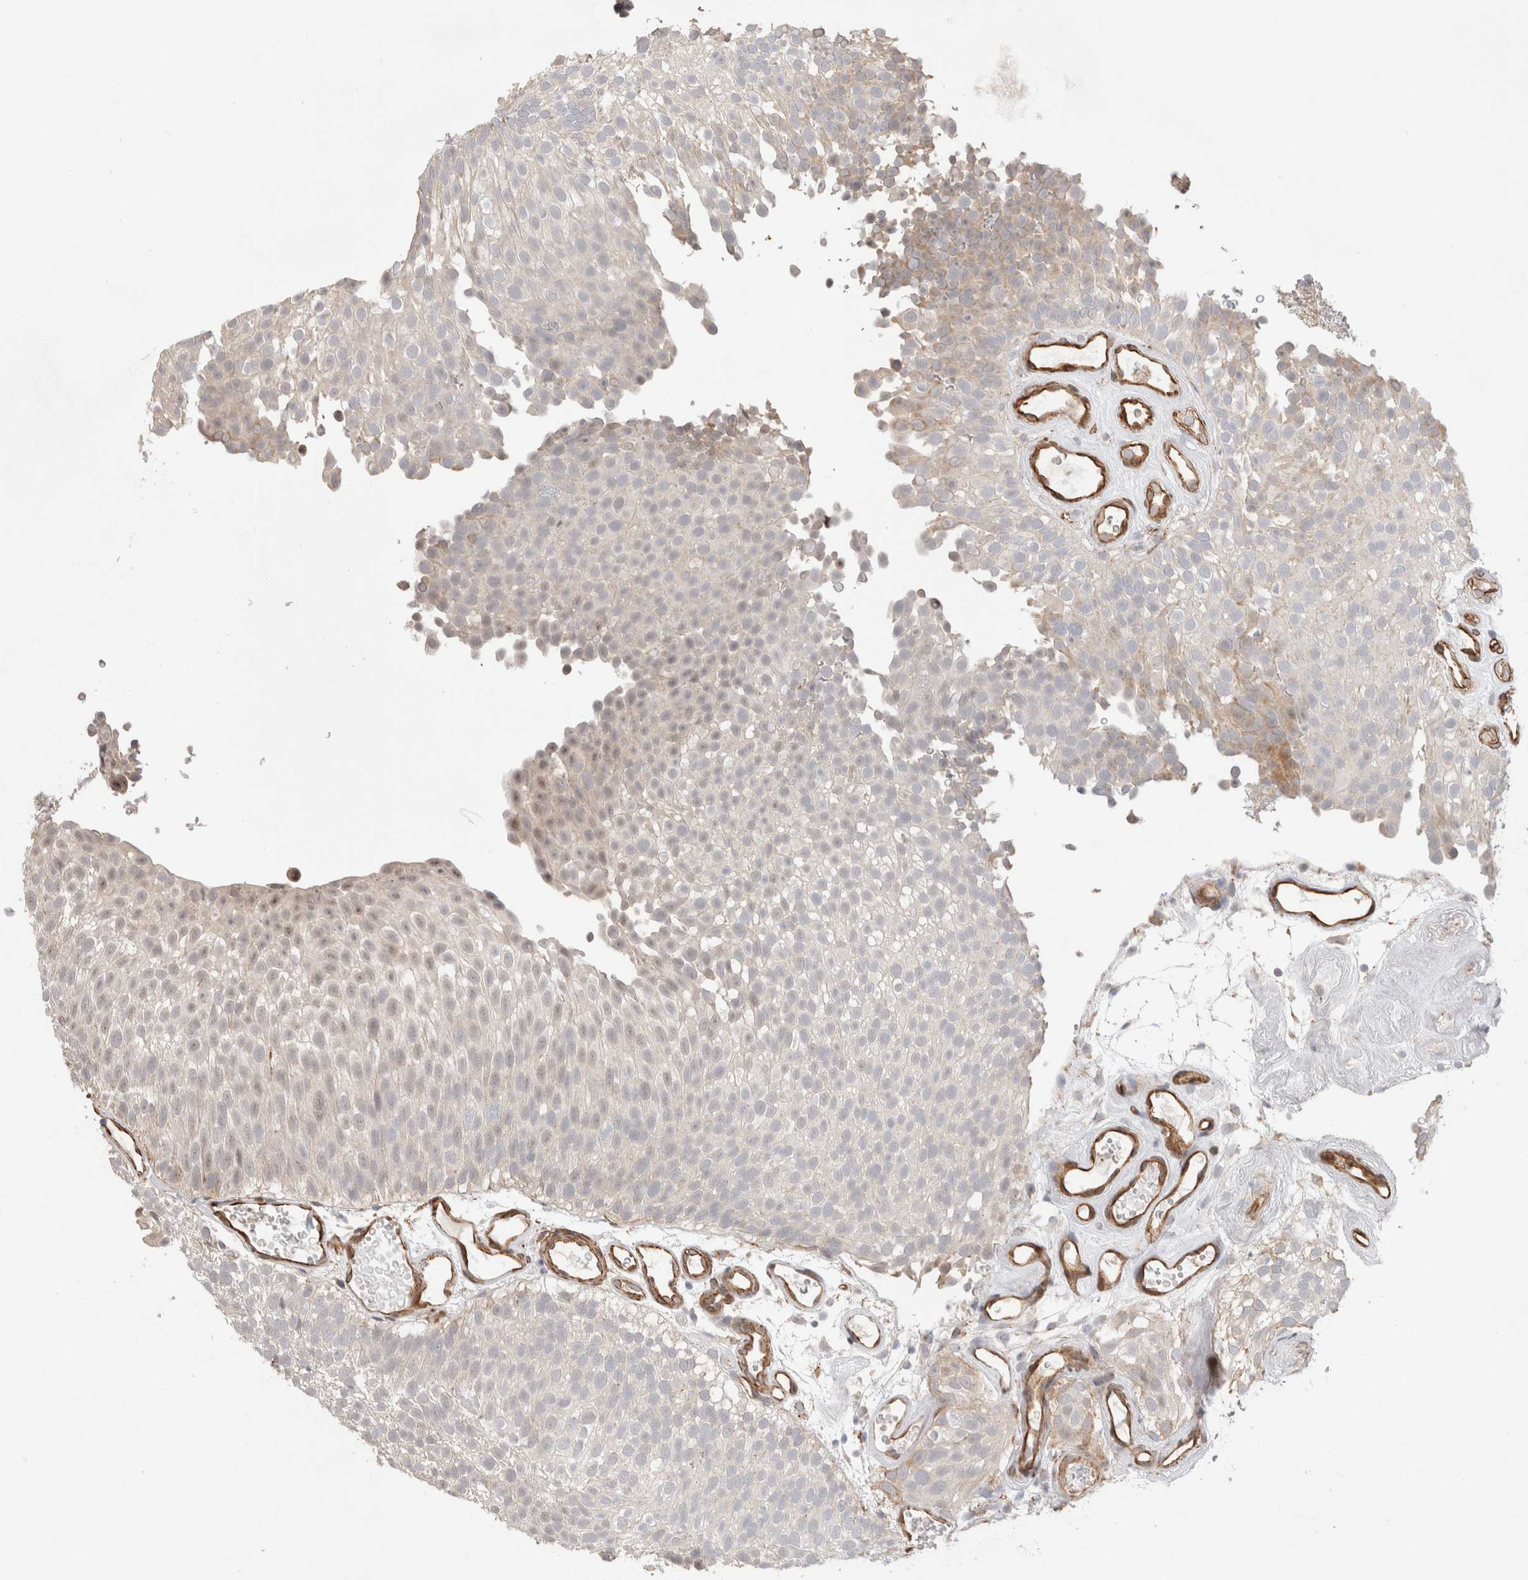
{"staining": {"intensity": "weak", "quantity": "<25%", "location": "cytoplasmic/membranous,nuclear"}, "tissue": "urothelial cancer", "cell_type": "Tumor cells", "image_type": "cancer", "snomed": [{"axis": "morphology", "description": "Urothelial carcinoma, Low grade"}, {"axis": "topography", "description": "Urinary bladder"}], "caption": "Protein analysis of urothelial cancer displays no significant positivity in tumor cells.", "gene": "CAAP1", "patient": {"sex": "male", "age": 78}}